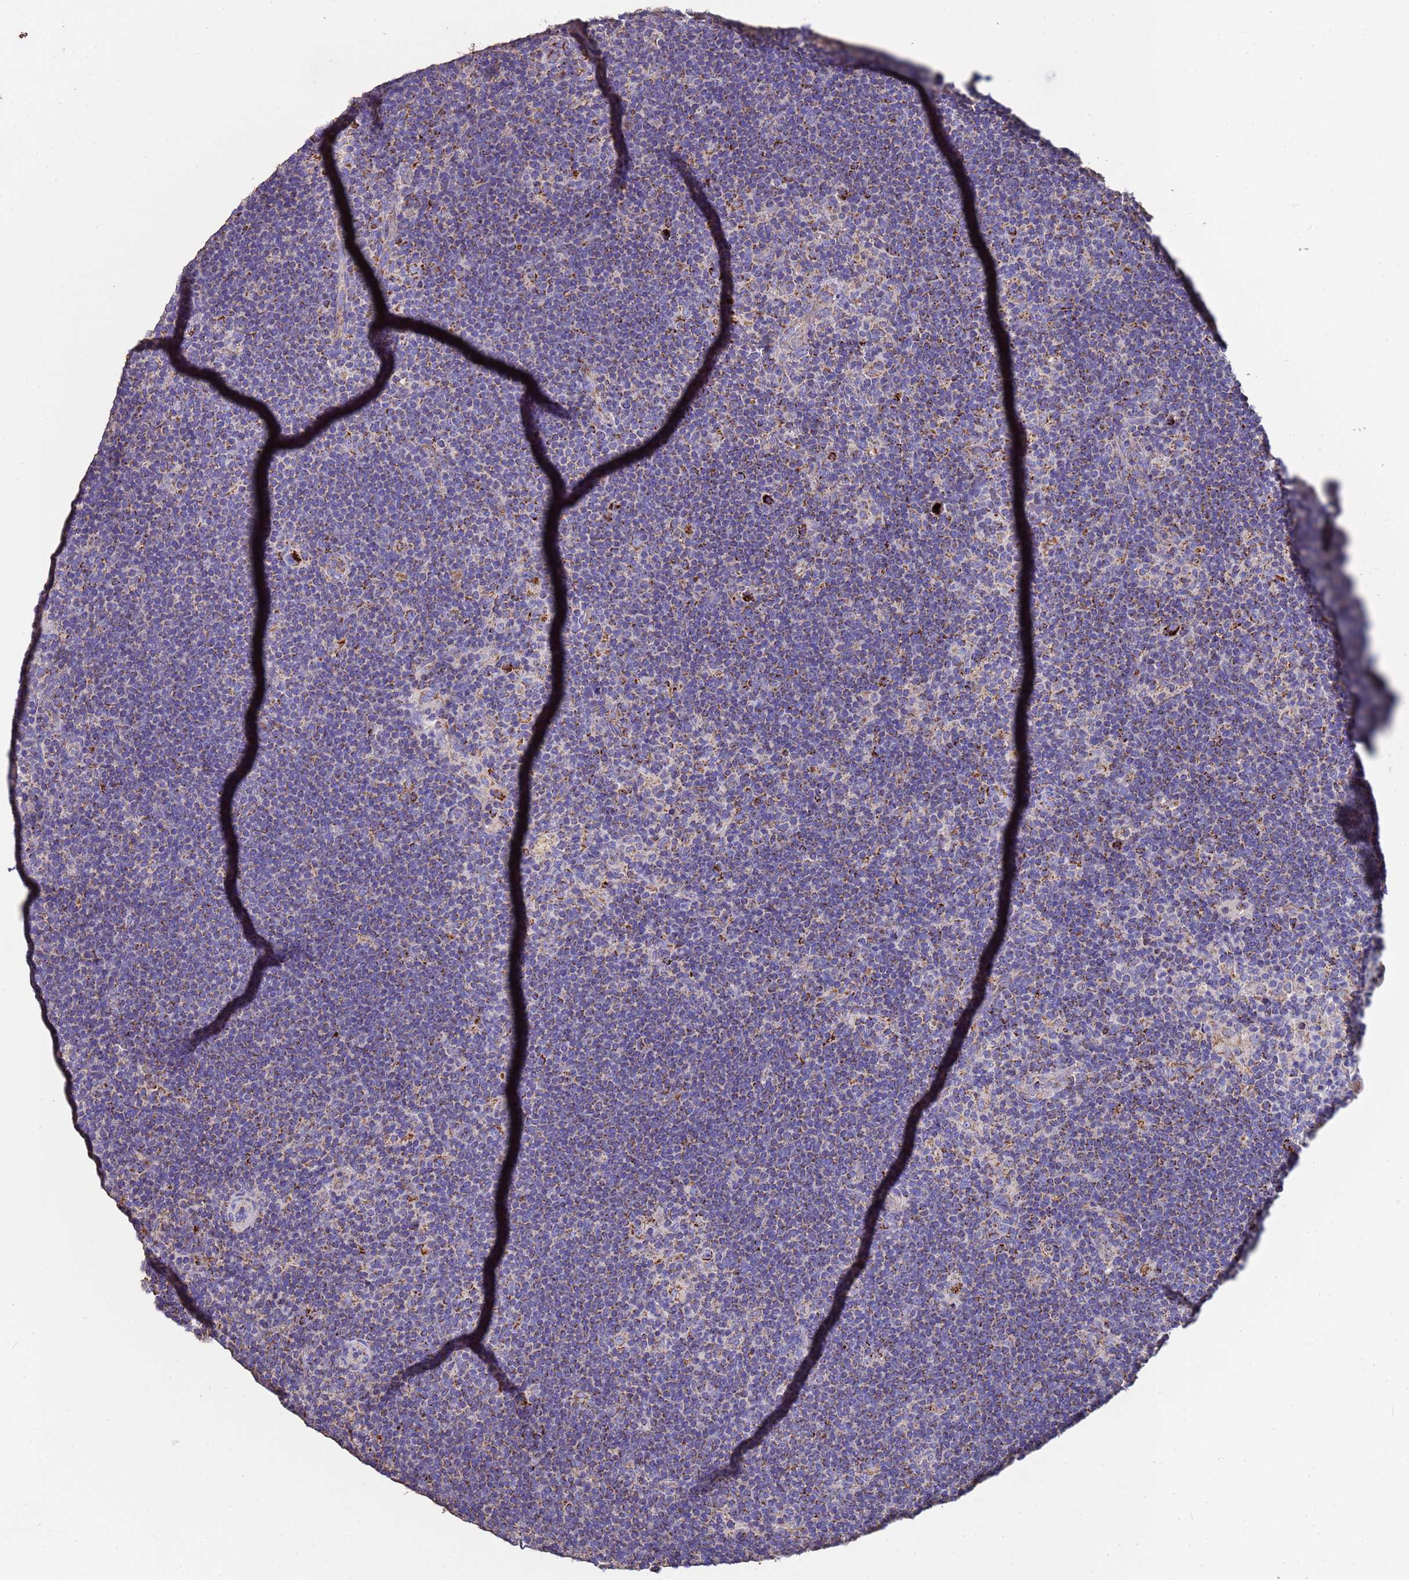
{"staining": {"intensity": "strong", "quantity": ">75%", "location": "cytoplasmic/membranous"}, "tissue": "lymphoma", "cell_type": "Tumor cells", "image_type": "cancer", "snomed": [{"axis": "morphology", "description": "Hodgkin's disease, NOS"}, {"axis": "topography", "description": "Lymph node"}], "caption": "Strong cytoplasmic/membranous positivity is seen in approximately >75% of tumor cells in Hodgkin's disease.", "gene": "ZNFX1", "patient": {"sex": "female", "age": 57}}